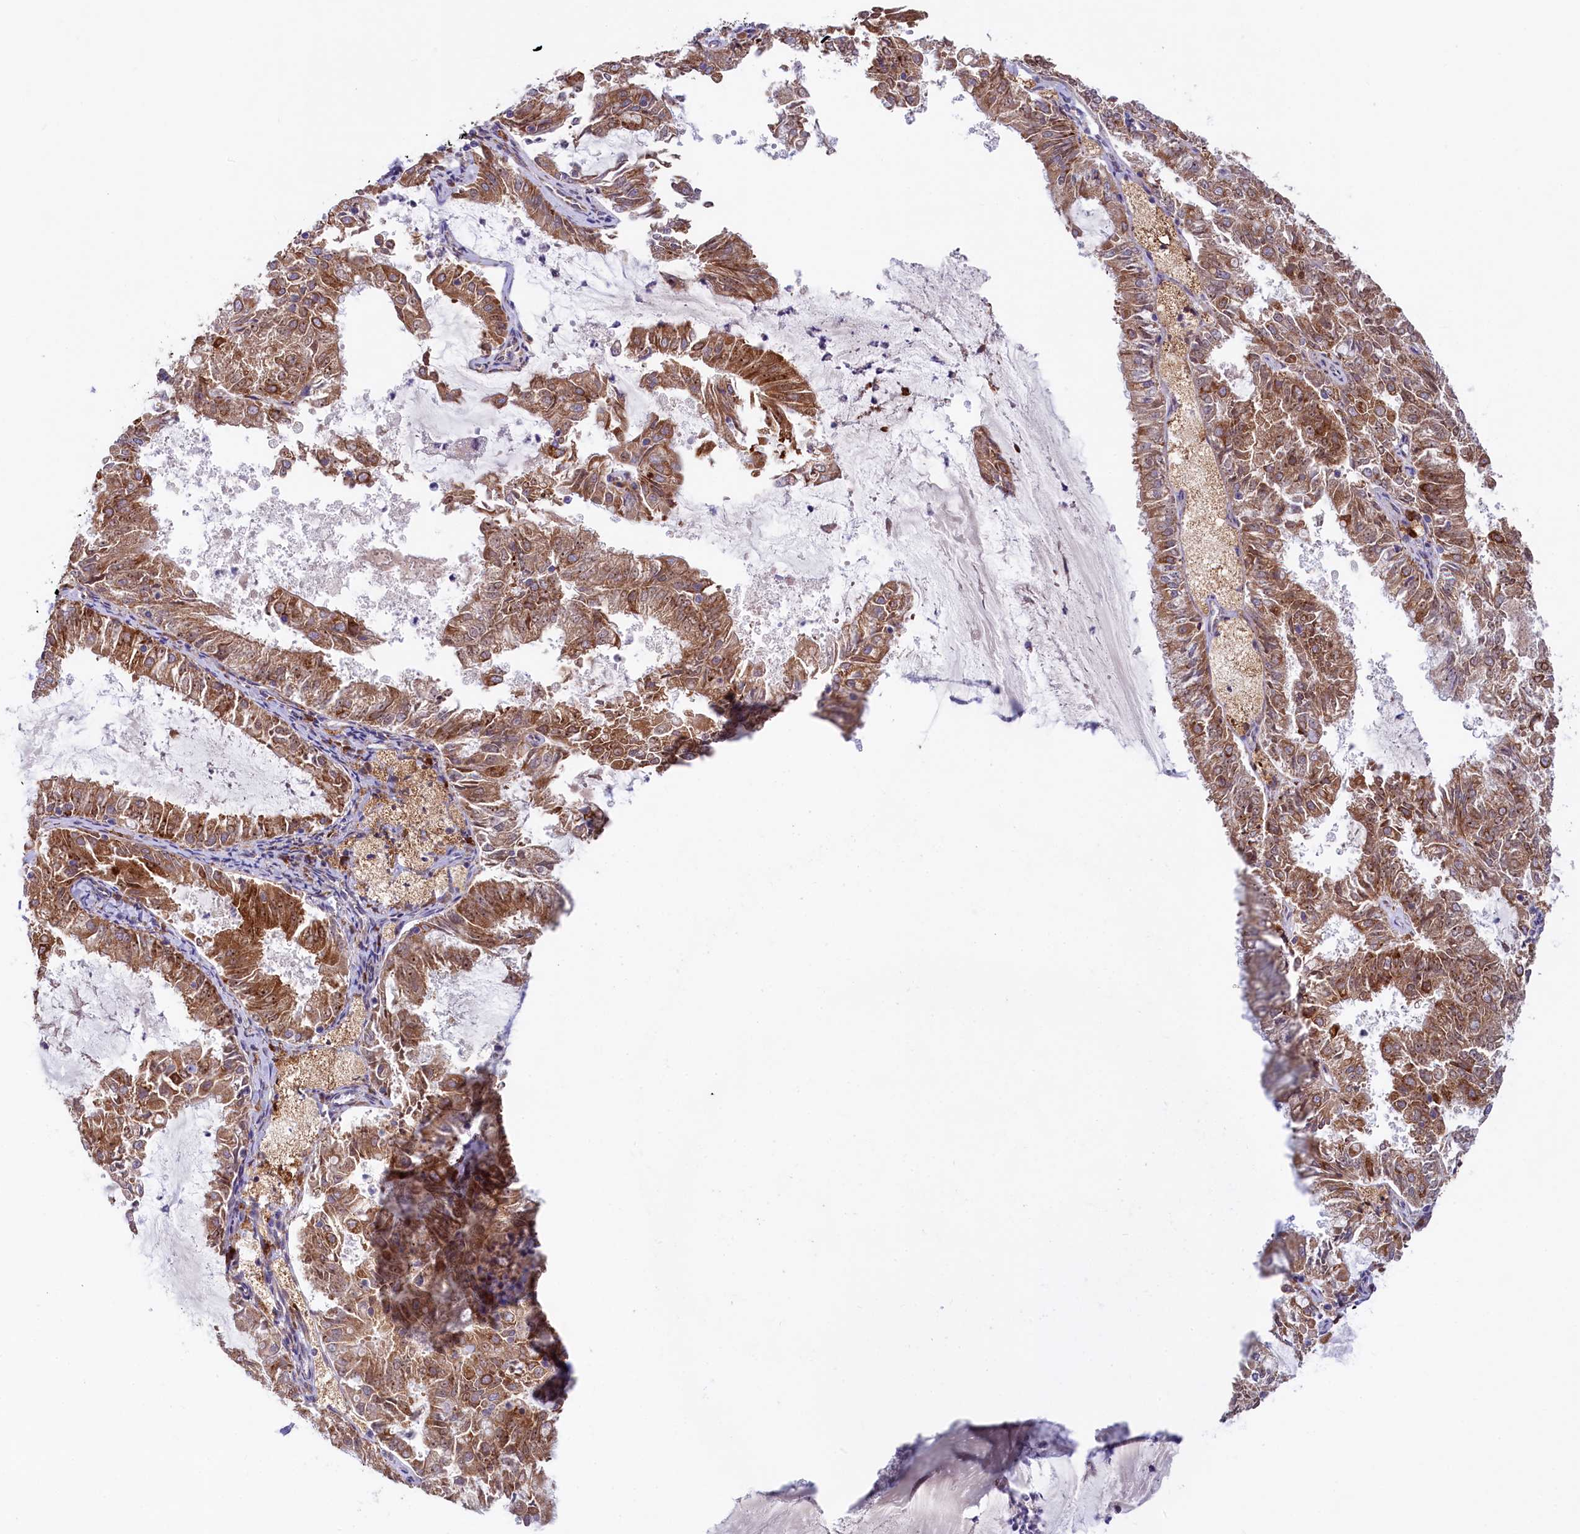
{"staining": {"intensity": "moderate", "quantity": ">75%", "location": "cytoplasmic/membranous"}, "tissue": "endometrial cancer", "cell_type": "Tumor cells", "image_type": "cancer", "snomed": [{"axis": "morphology", "description": "Adenocarcinoma, NOS"}, {"axis": "topography", "description": "Endometrium"}], "caption": "High-magnification brightfield microscopy of endometrial cancer (adenocarcinoma) stained with DAB (3,3'-diaminobenzidine) (brown) and counterstained with hematoxylin (blue). tumor cells exhibit moderate cytoplasmic/membranous positivity is appreciated in approximately>75% of cells. Nuclei are stained in blue.", "gene": "CHID1", "patient": {"sex": "female", "age": 57}}